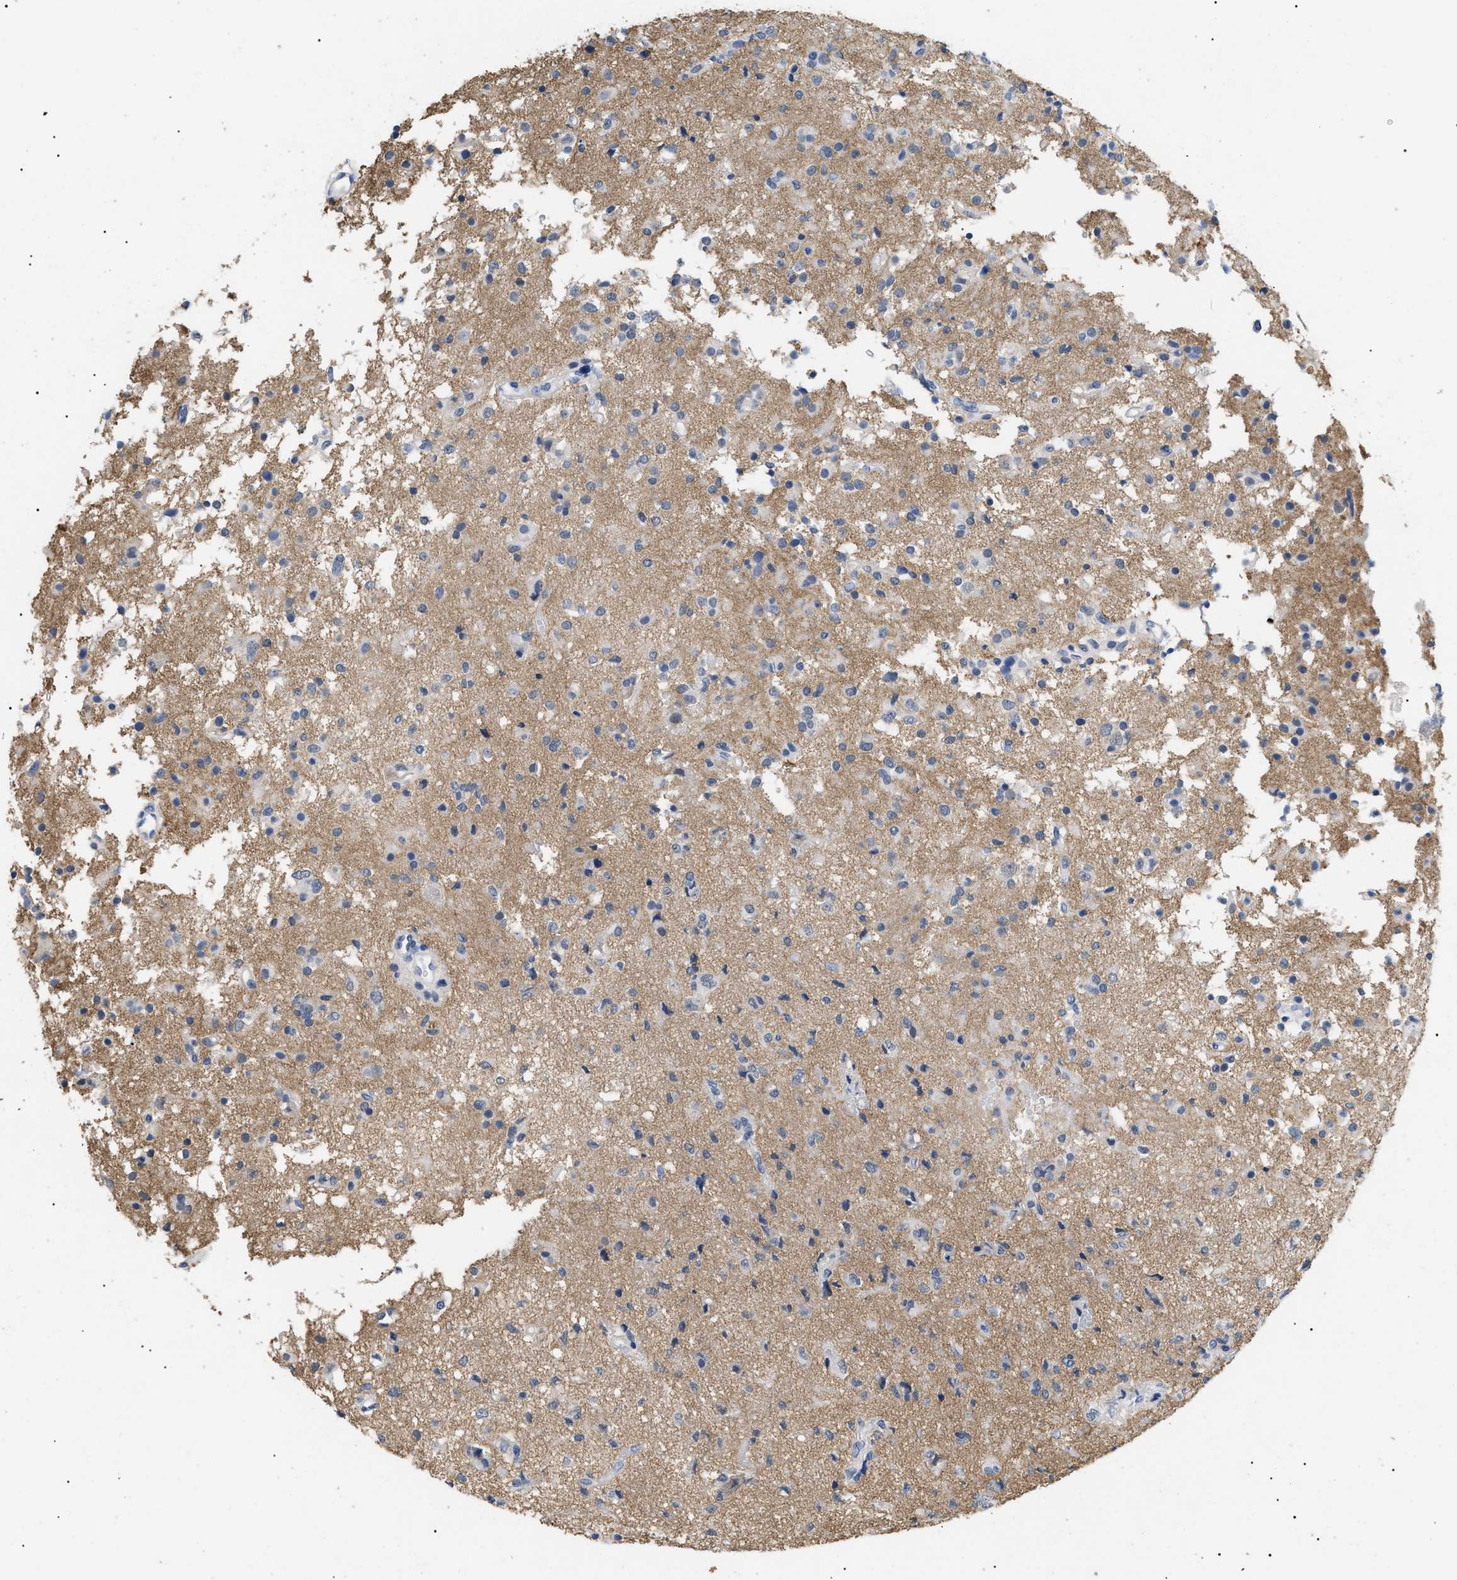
{"staining": {"intensity": "negative", "quantity": "none", "location": "none"}, "tissue": "glioma", "cell_type": "Tumor cells", "image_type": "cancer", "snomed": [{"axis": "morphology", "description": "Glioma, malignant, High grade"}, {"axis": "topography", "description": "Brain"}], "caption": "Immunohistochemistry of high-grade glioma (malignant) demonstrates no staining in tumor cells. (Stains: DAB (3,3'-diaminobenzidine) immunohistochemistry (IHC) with hematoxylin counter stain, Microscopy: brightfield microscopy at high magnification).", "gene": "PRRT2", "patient": {"sex": "female", "age": 59}}